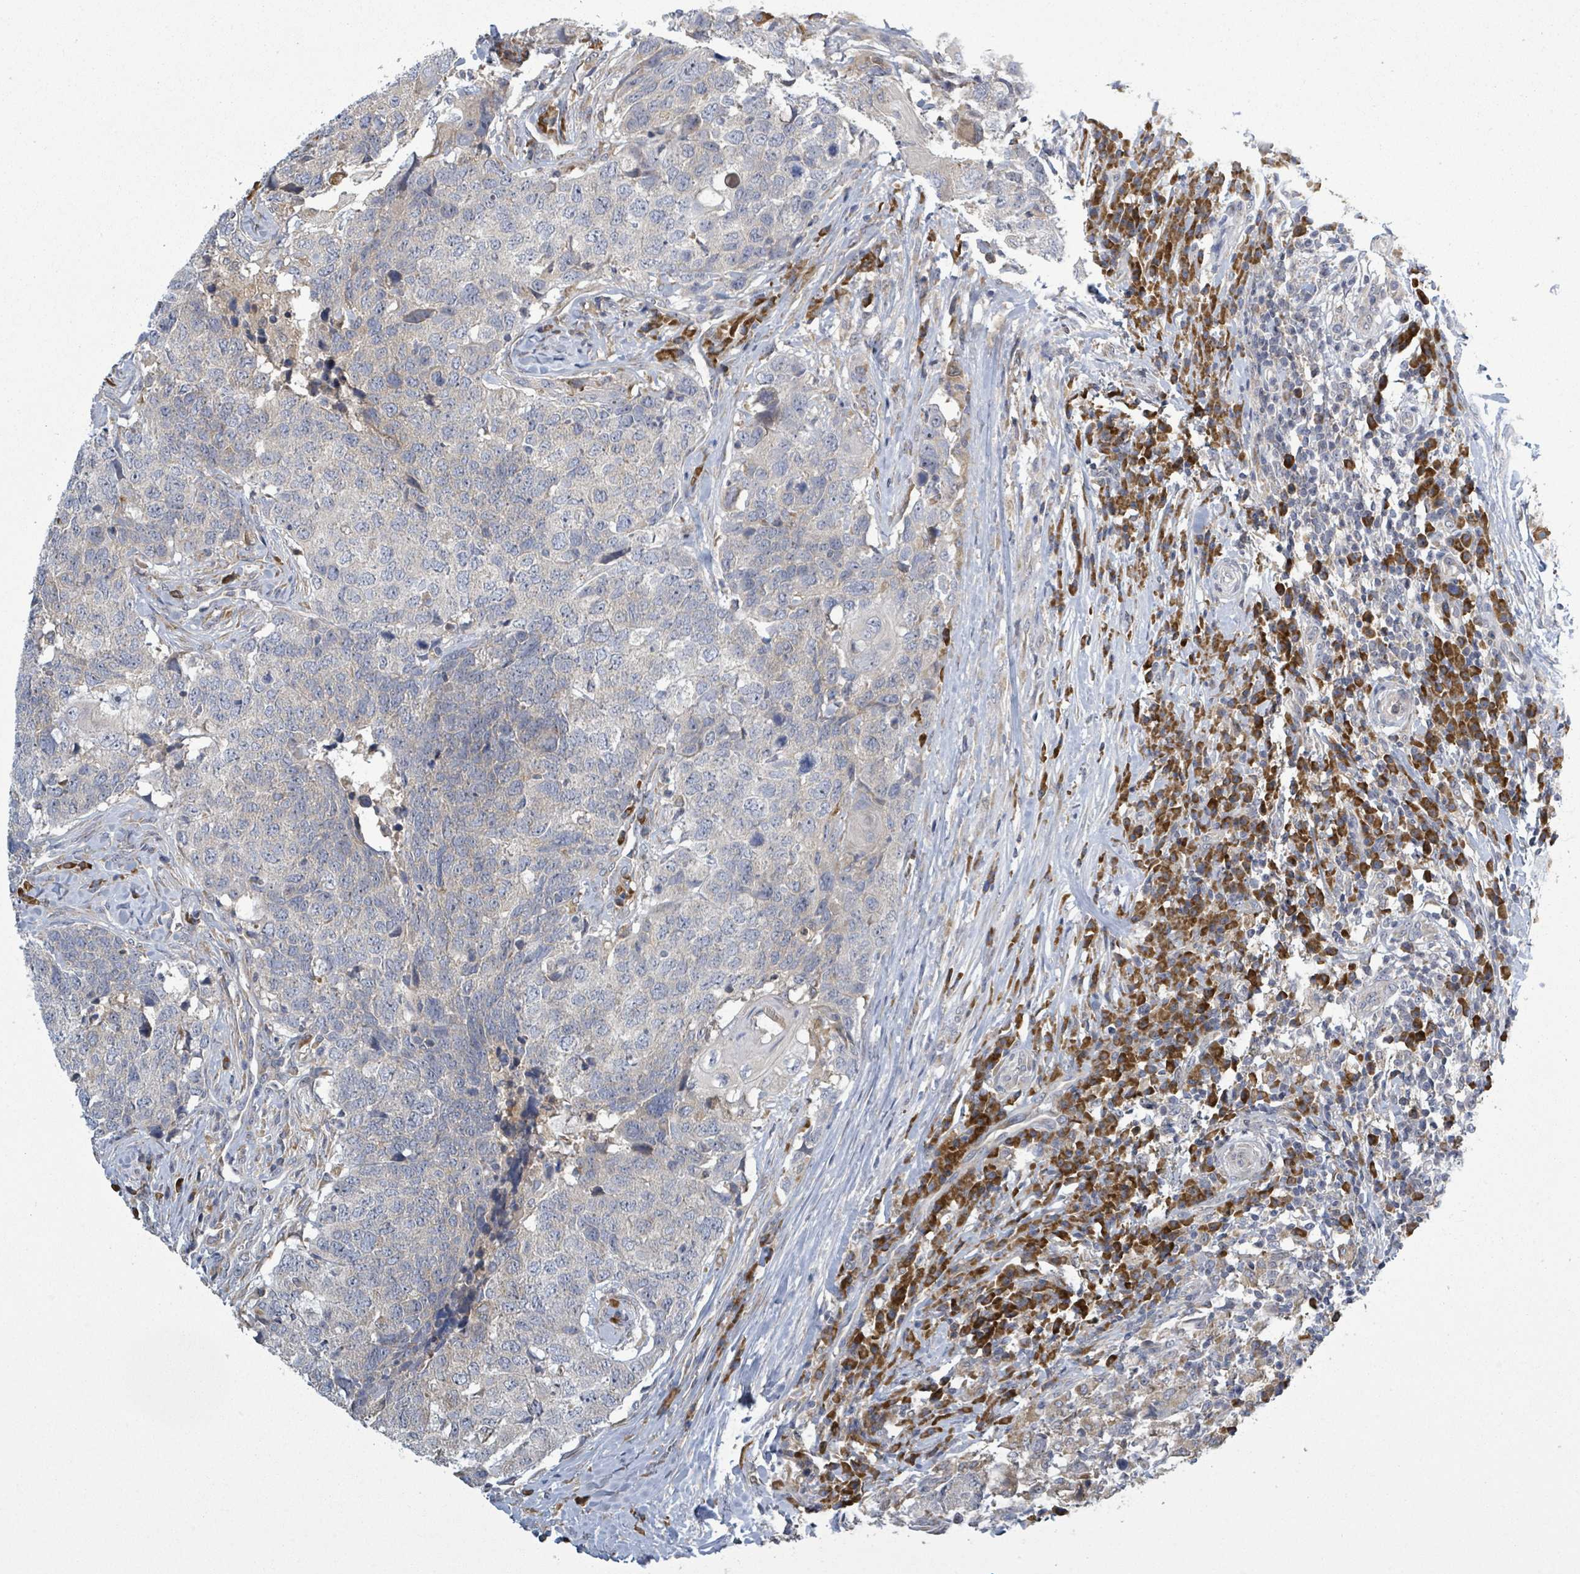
{"staining": {"intensity": "negative", "quantity": "none", "location": "none"}, "tissue": "head and neck cancer", "cell_type": "Tumor cells", "image_type": "cancer", "snomed": [{"axis": "morphology", "description": "Normal tissue, NOS"}, {"axis": "morphology", "description": "Squamous cell carcinoma, NOS"}, {"axis": "topography", "description": "Skeletal muscle"}, {"axis": "topography", "description": "Vascular tissue"}, {"axis": "topography", "description": "Peripheral nerve tissue"}, {"axis": "topography", "description": "Head-Neck"}], "caption": "Tumor cells show no significant protein positivity in squamous cell carcinoma (head and neck). (Immunohistochemistry (ihc), brightfield microscopy, high magnification).", "gene": "ATP13A1", "patient": {"sex": "male", "age": 66}}